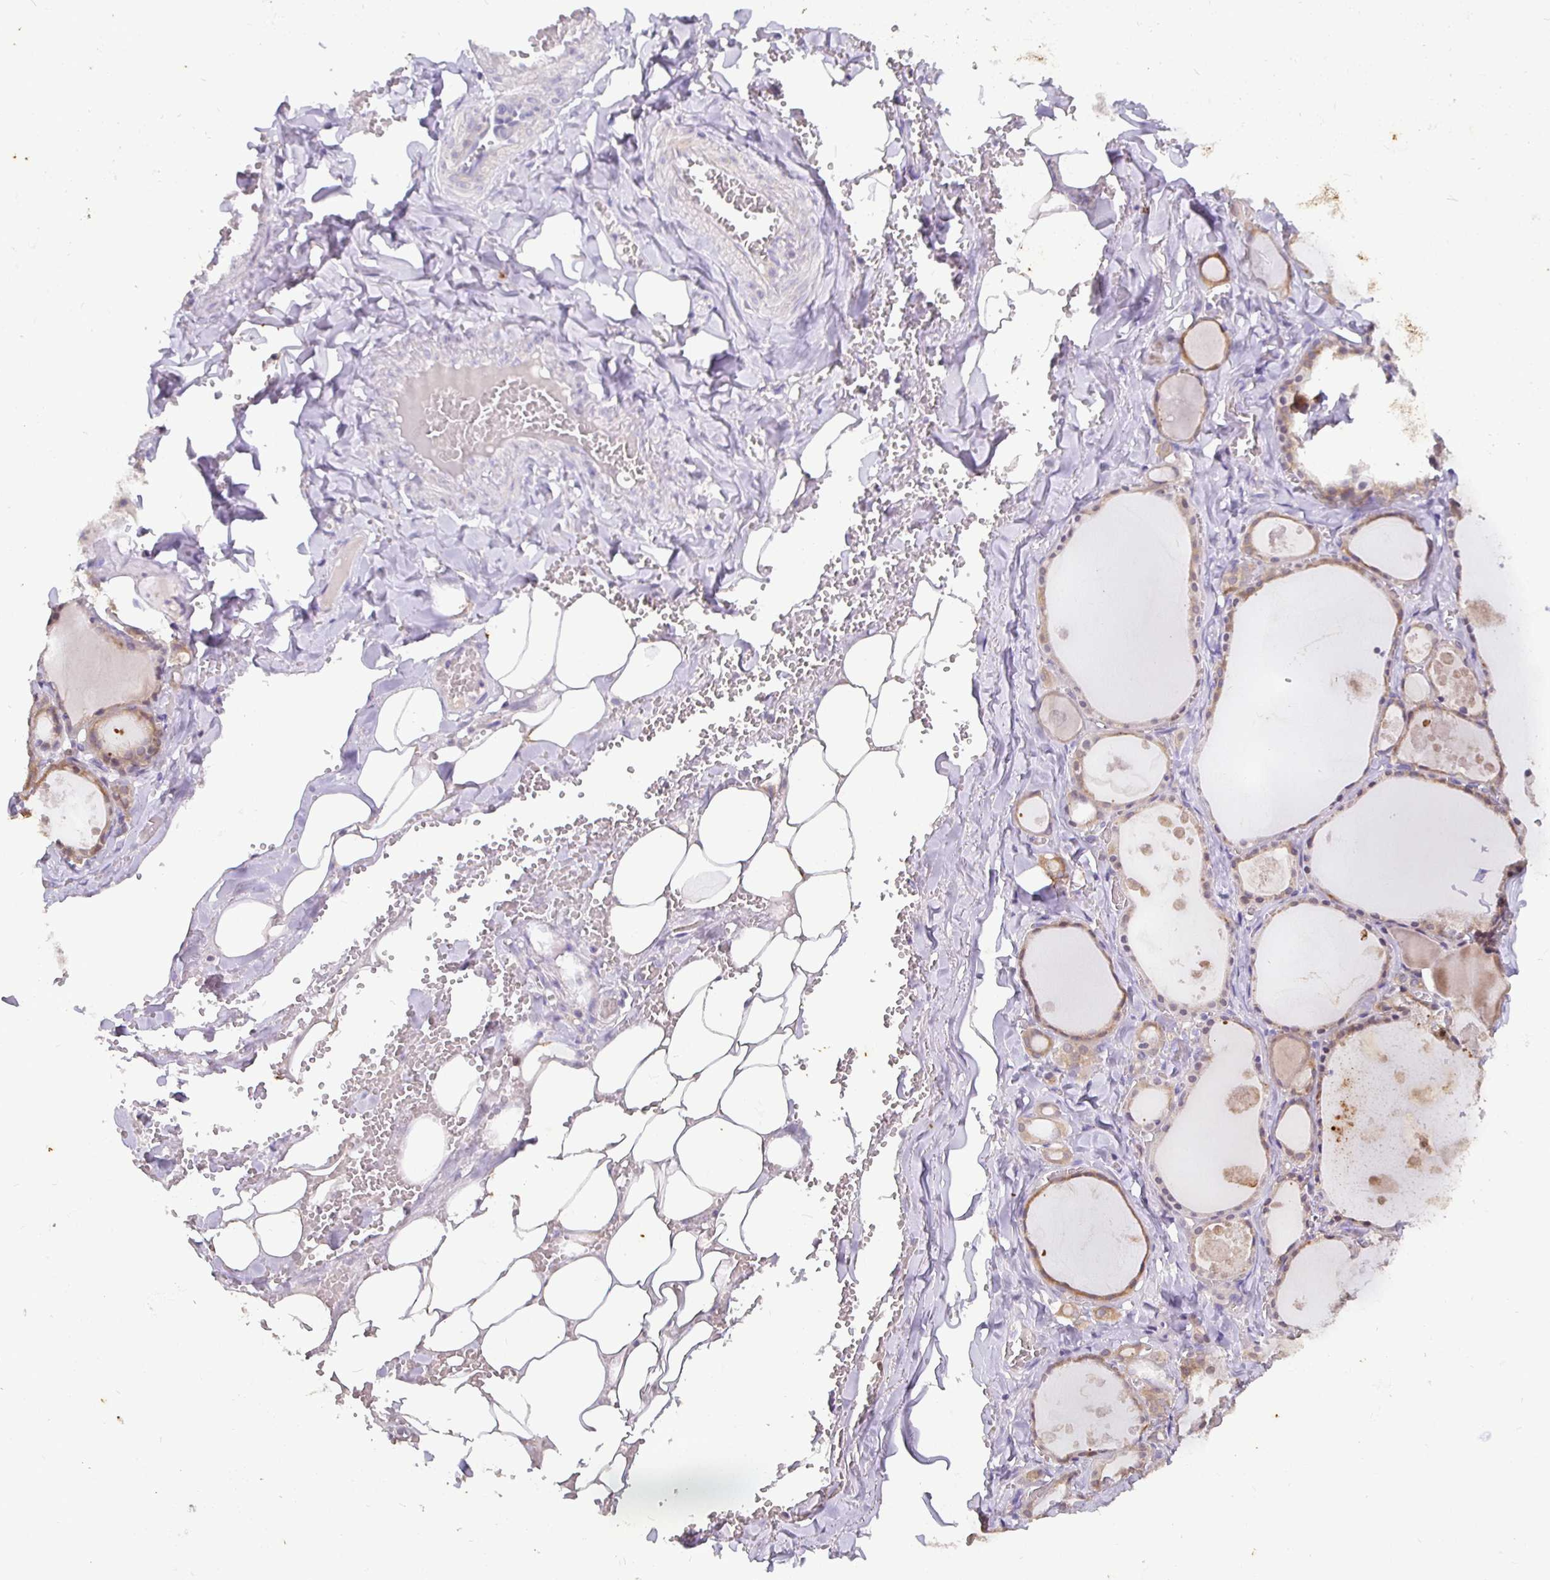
{"staining": {"intensity": "moderate", "quantity": ">75%", "location": "cytoplasmic/membranous"}, "tissue": "thyroid gland", "cell_type": "Glandular cells", "image_type": "normal", "snomed": [{"axis": "morphology", "description": "Normal tissue, NOS"}, {"axis": "topography", "description": "Thyroid gland"}], "caption": "Thyroid gland stained for a protein reveals moderate cytoplasmic/membranous positivity in glandular cells. (Brightfield microscopy of DAB IHC at high magnification).", "gene": "SHISA4", "patient": {"sex": "male", "age": 56}}